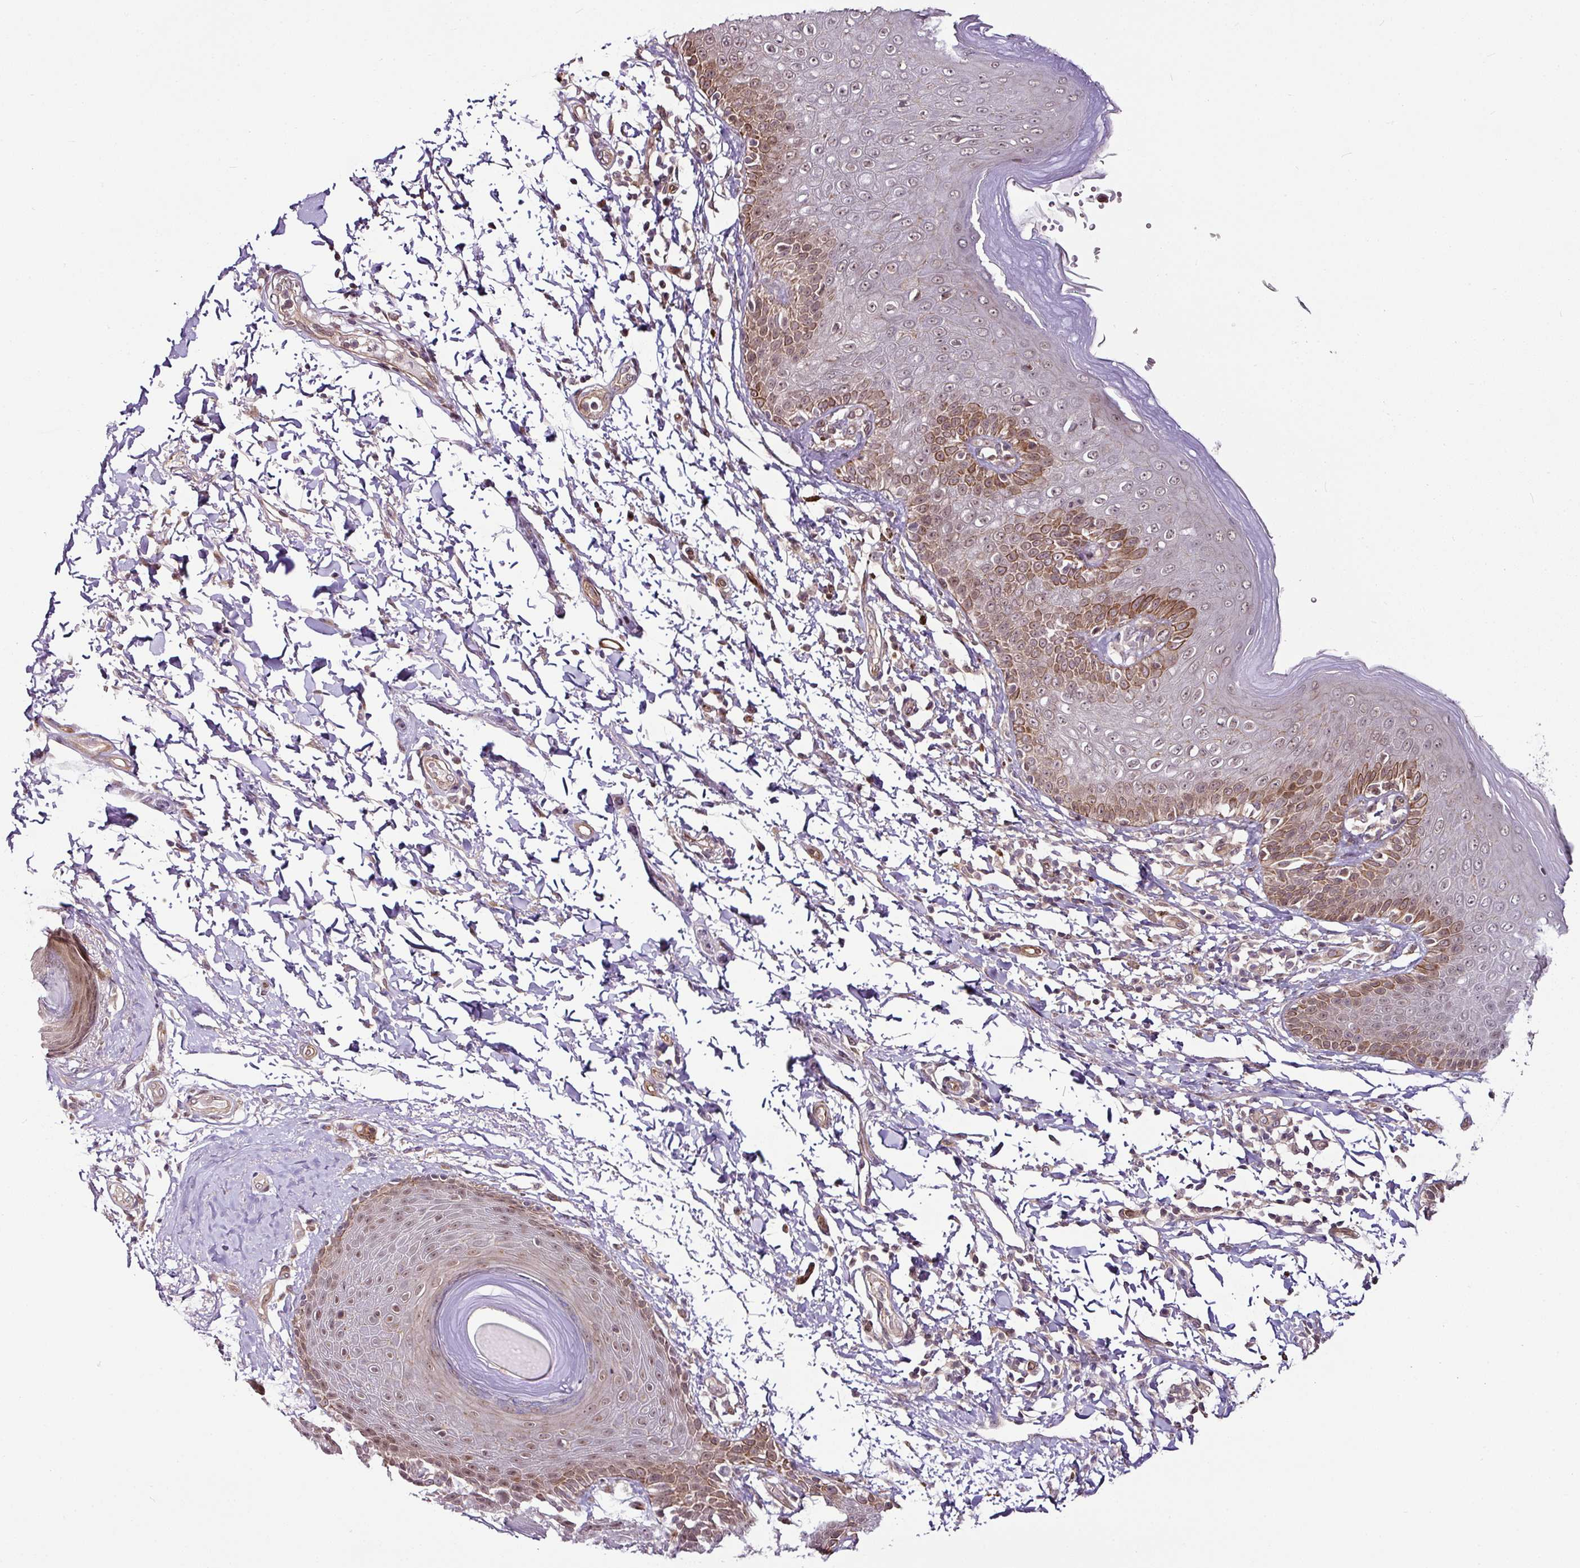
{"staining": {"intensity": "strong", "quantity": "25%-75%", "location": "cytoplasmic/membranous,nuclear"}, "tissue": "skin", "cell_type": "Epidermal cells", "image_type": "normal", "snomed": [{"axis": "morphology", "description": "Normal tissue, NOS"}, {"axis": "topography", "description": "Peripheral nerve tissue"}], "caption": "Immunohistochemistry image of benign skin: skin stained using immunohistochemistry (IHC) reveals high levels of strong protein expression localized specifically in the cytoplasmic/membranous,nuclear of epidermal cells, appearing as a cytoplasmic/membranous,nuclear brown color.", "gene": "DCAF13", "patient": {"sex": "male", "age": 51}}